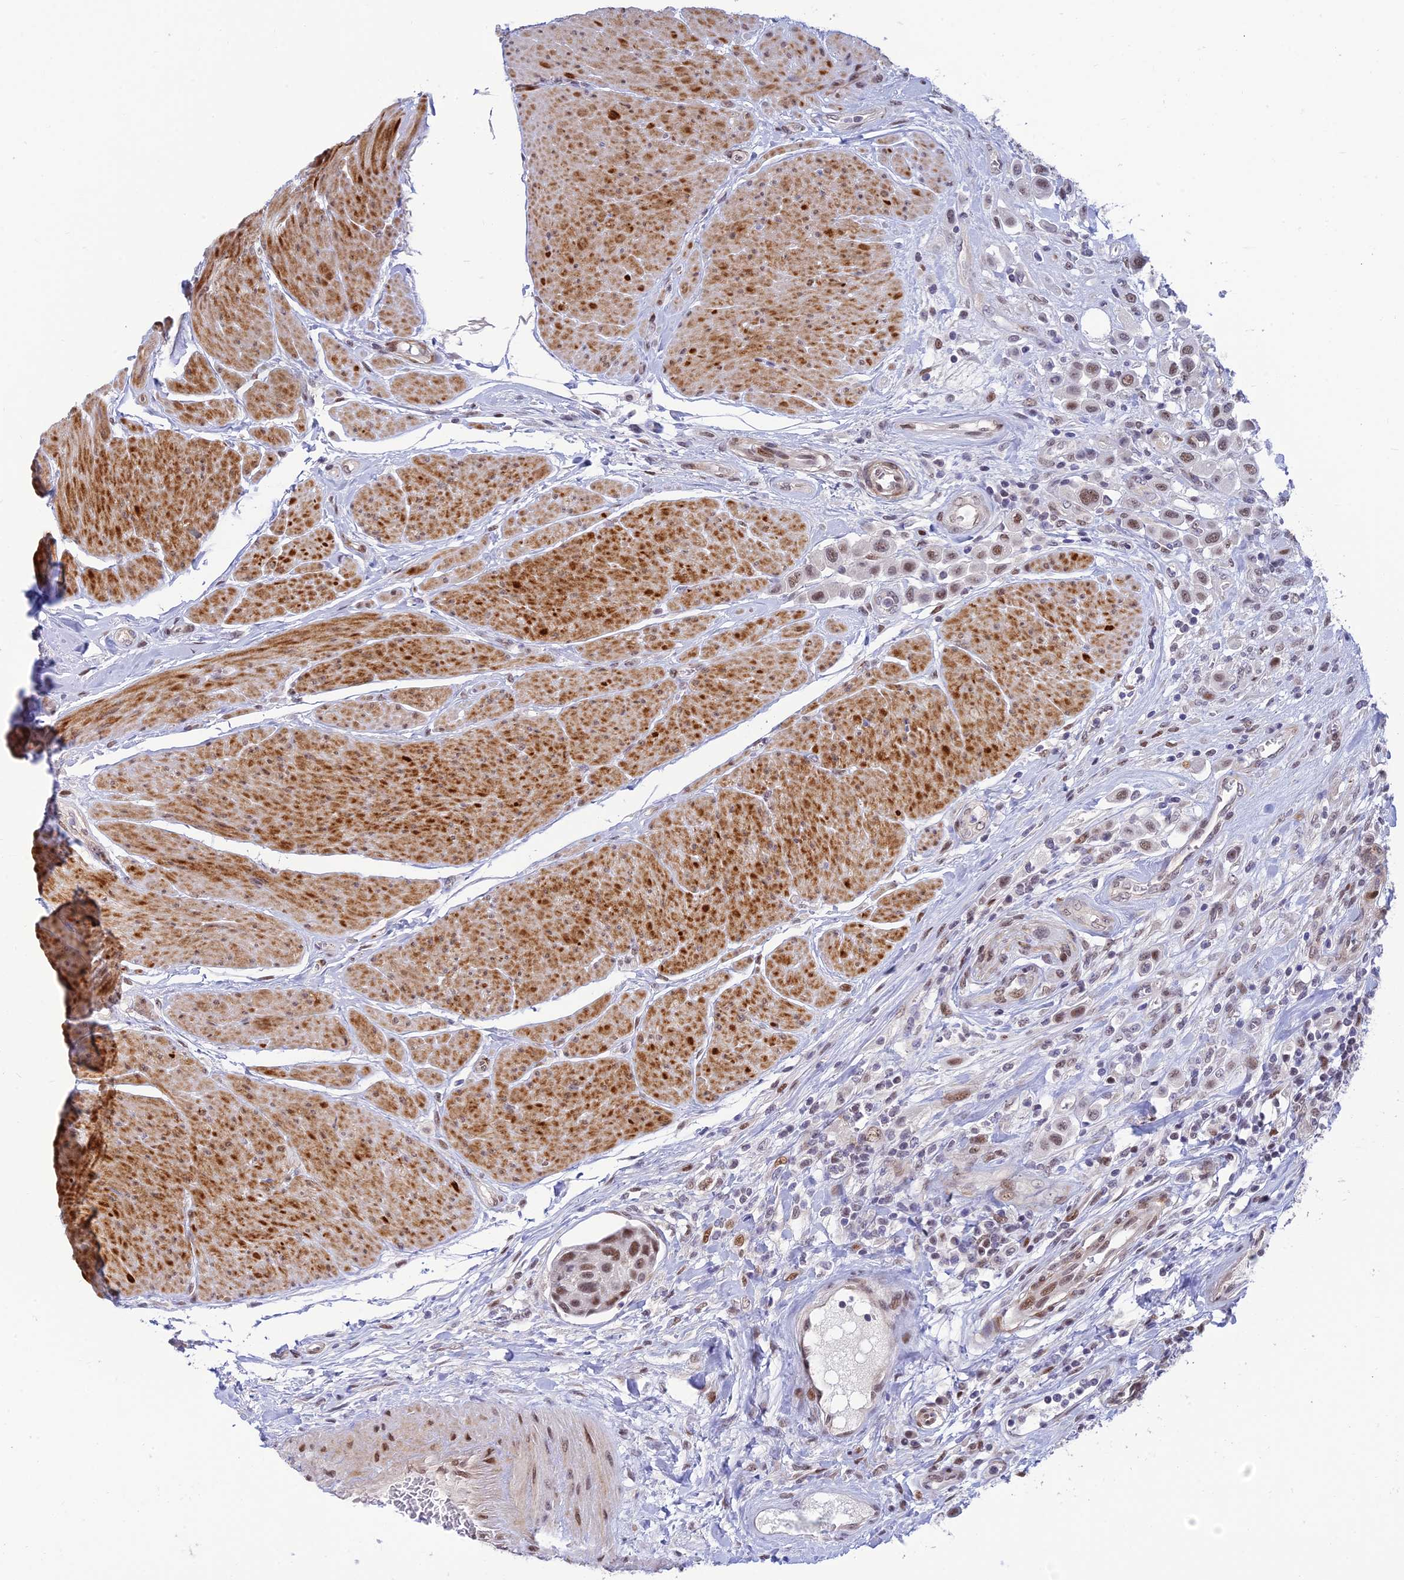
{"staining": {"intensity": "moderate", "quantity": "<25%", "location": "nuclear"}, "tissue": "urothelial cancer", "cell_type": "Tumor cells", "image_type": "cancer", "snomed": [{"axis": "morphology", "description": "Urothelial carcinoma, High grade"}, {"axis": "topography", "description": "Urinary bladder"}], "caption": "This histopathology image shows high-grade urothelial carcinoma stained with immunohistochemistry (IHC) to label a protein in brown. The nuclear of tumor cells show moderate positivity for the protein. Nuclei are counter-stained blue.", "gene": "CLK4", "patient": {"sex": "male", "age": 50}}